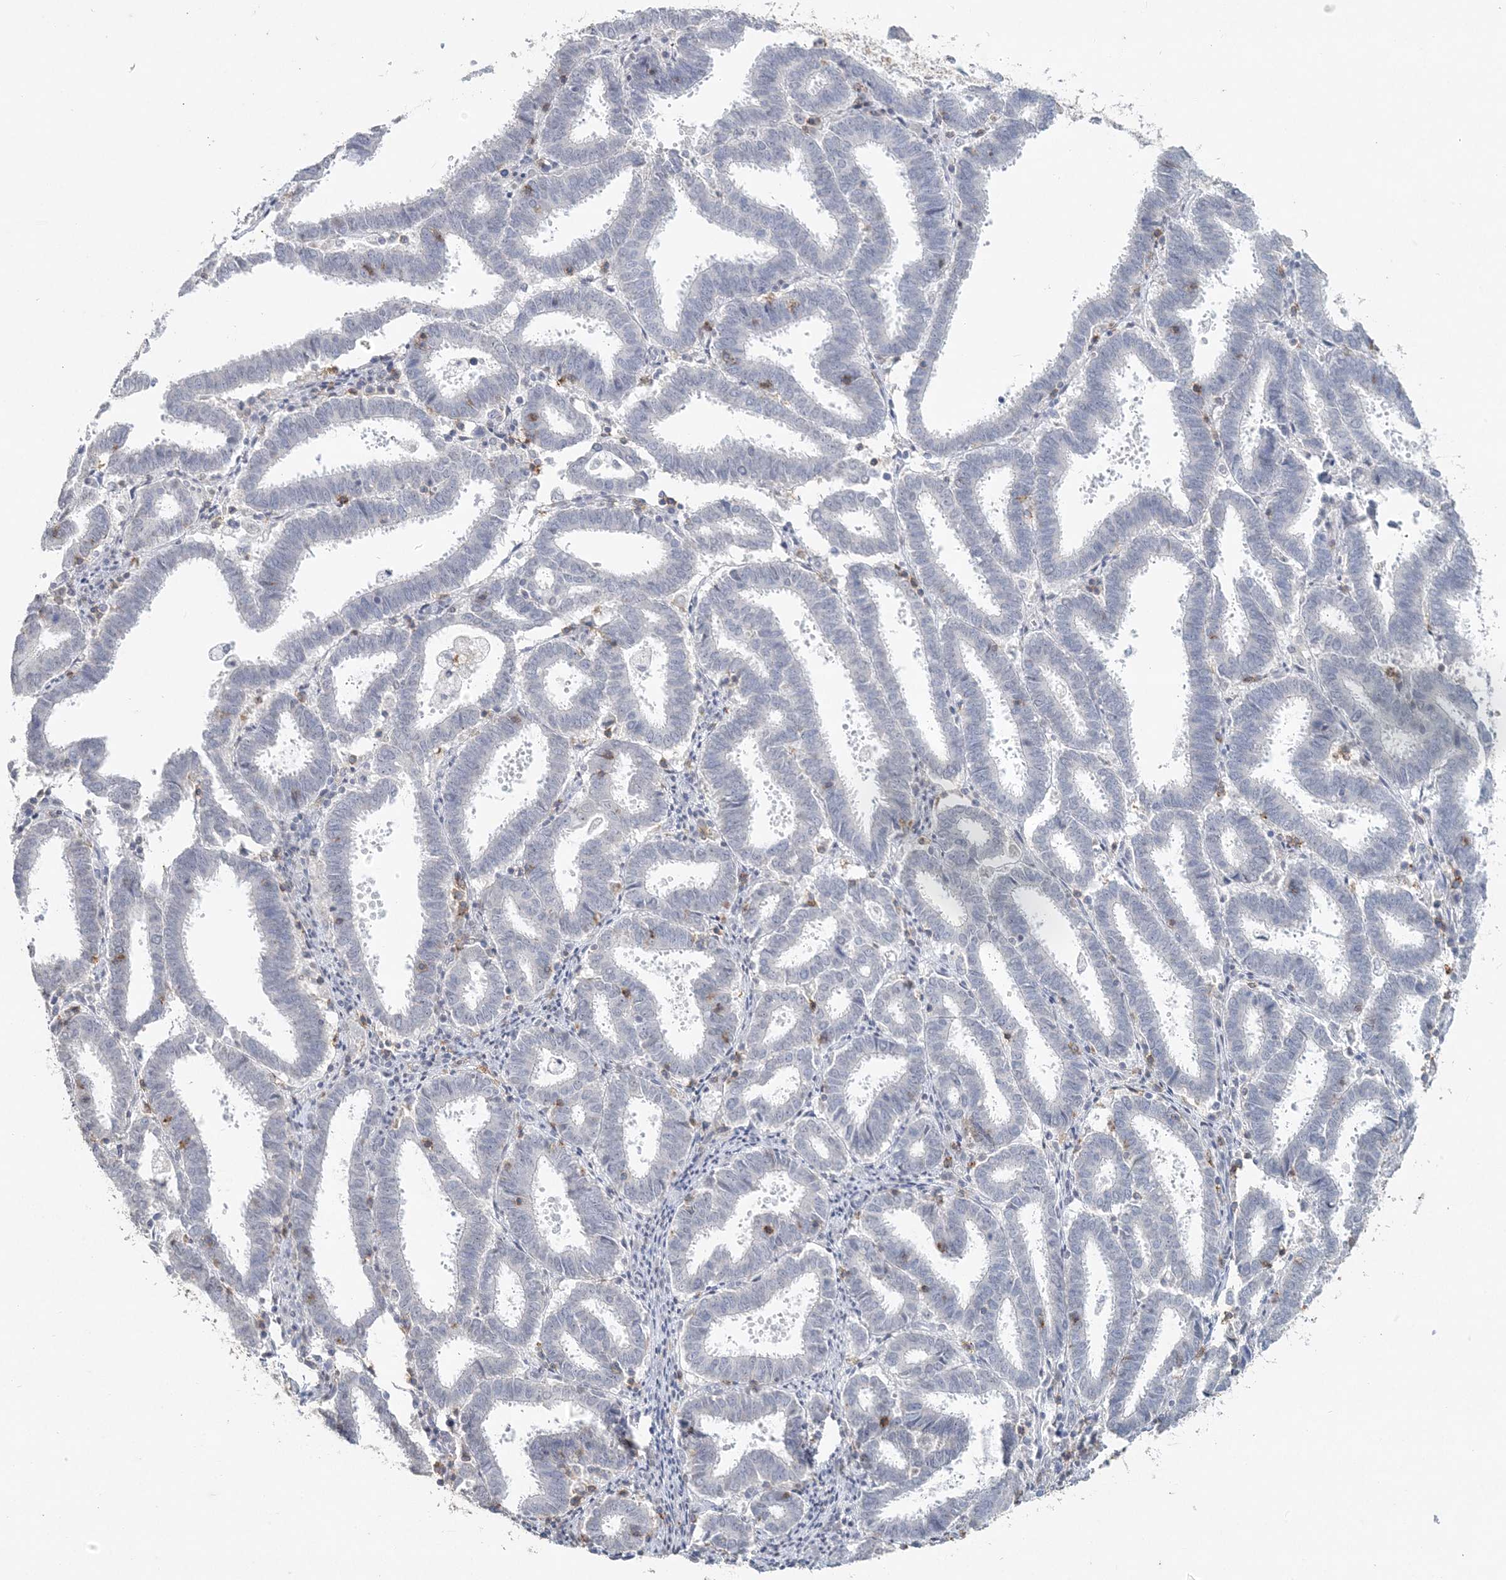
{"staining": {"intensity": "negative", "quantity": "none", "location": "none"}, "tissue": "endometrial cancer", "cell_type": "Tumor cells", "image_type": "cancer", "snomed": [{"axis": "morphology", "description": "Adenocarcinoma, NOS"}, {"axis": "topography", "description": "Uterus"}], "caption": "Endometrial cancer was stained to show a protein in brown. There is no significant positivity in tumor cells. The staining is performed using DAB (3,3'-diaminobenzidine) brown chromogen with nuclei counter-stained in using hematoxylin.", "gene": "PDCD1", "patient": {"sex": "female", "age": 83}}